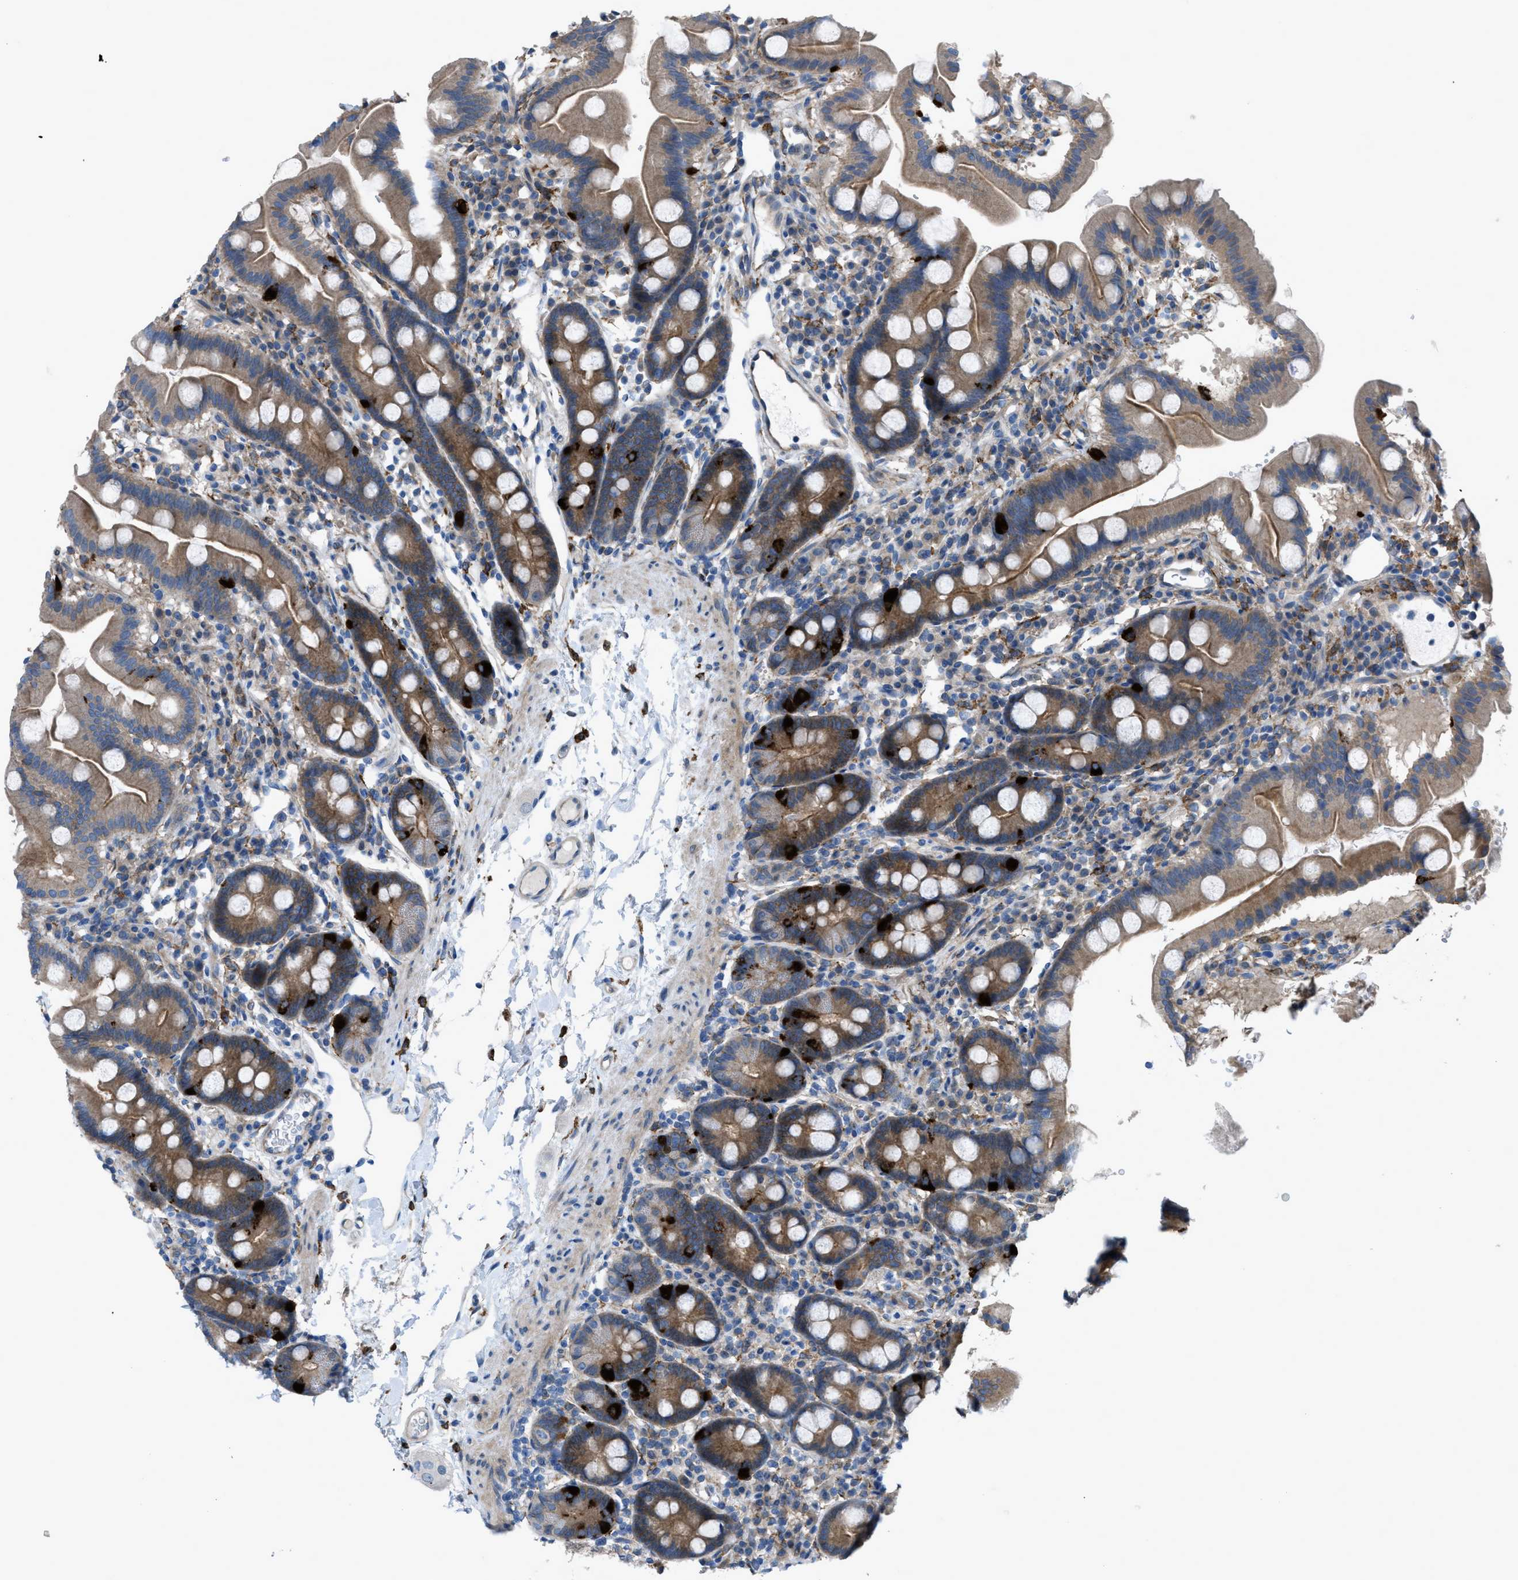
{"staining": {"intensity": "moderate", "quantity": ">75%", "location": "cytoplasmic/membranous"}, "tissue": "duodenum", "cell_type": "Glandular cells", "image_type": "normal", "snomed": [{"axis": "morphology", "description": "Normal tissue, NOS"}, {"axis": "topography", "description": "Duodenum"}], "caption": "Immunohistochemical staining of unremarkable human duodenum exhibits medium levels of moderate cytoplasmic/membranous positivity in approximately >75% of glandular cells. Nuclei are stained in blue.", "gene": "EGFR", "patient": {"sex": "male", "age": 50}}